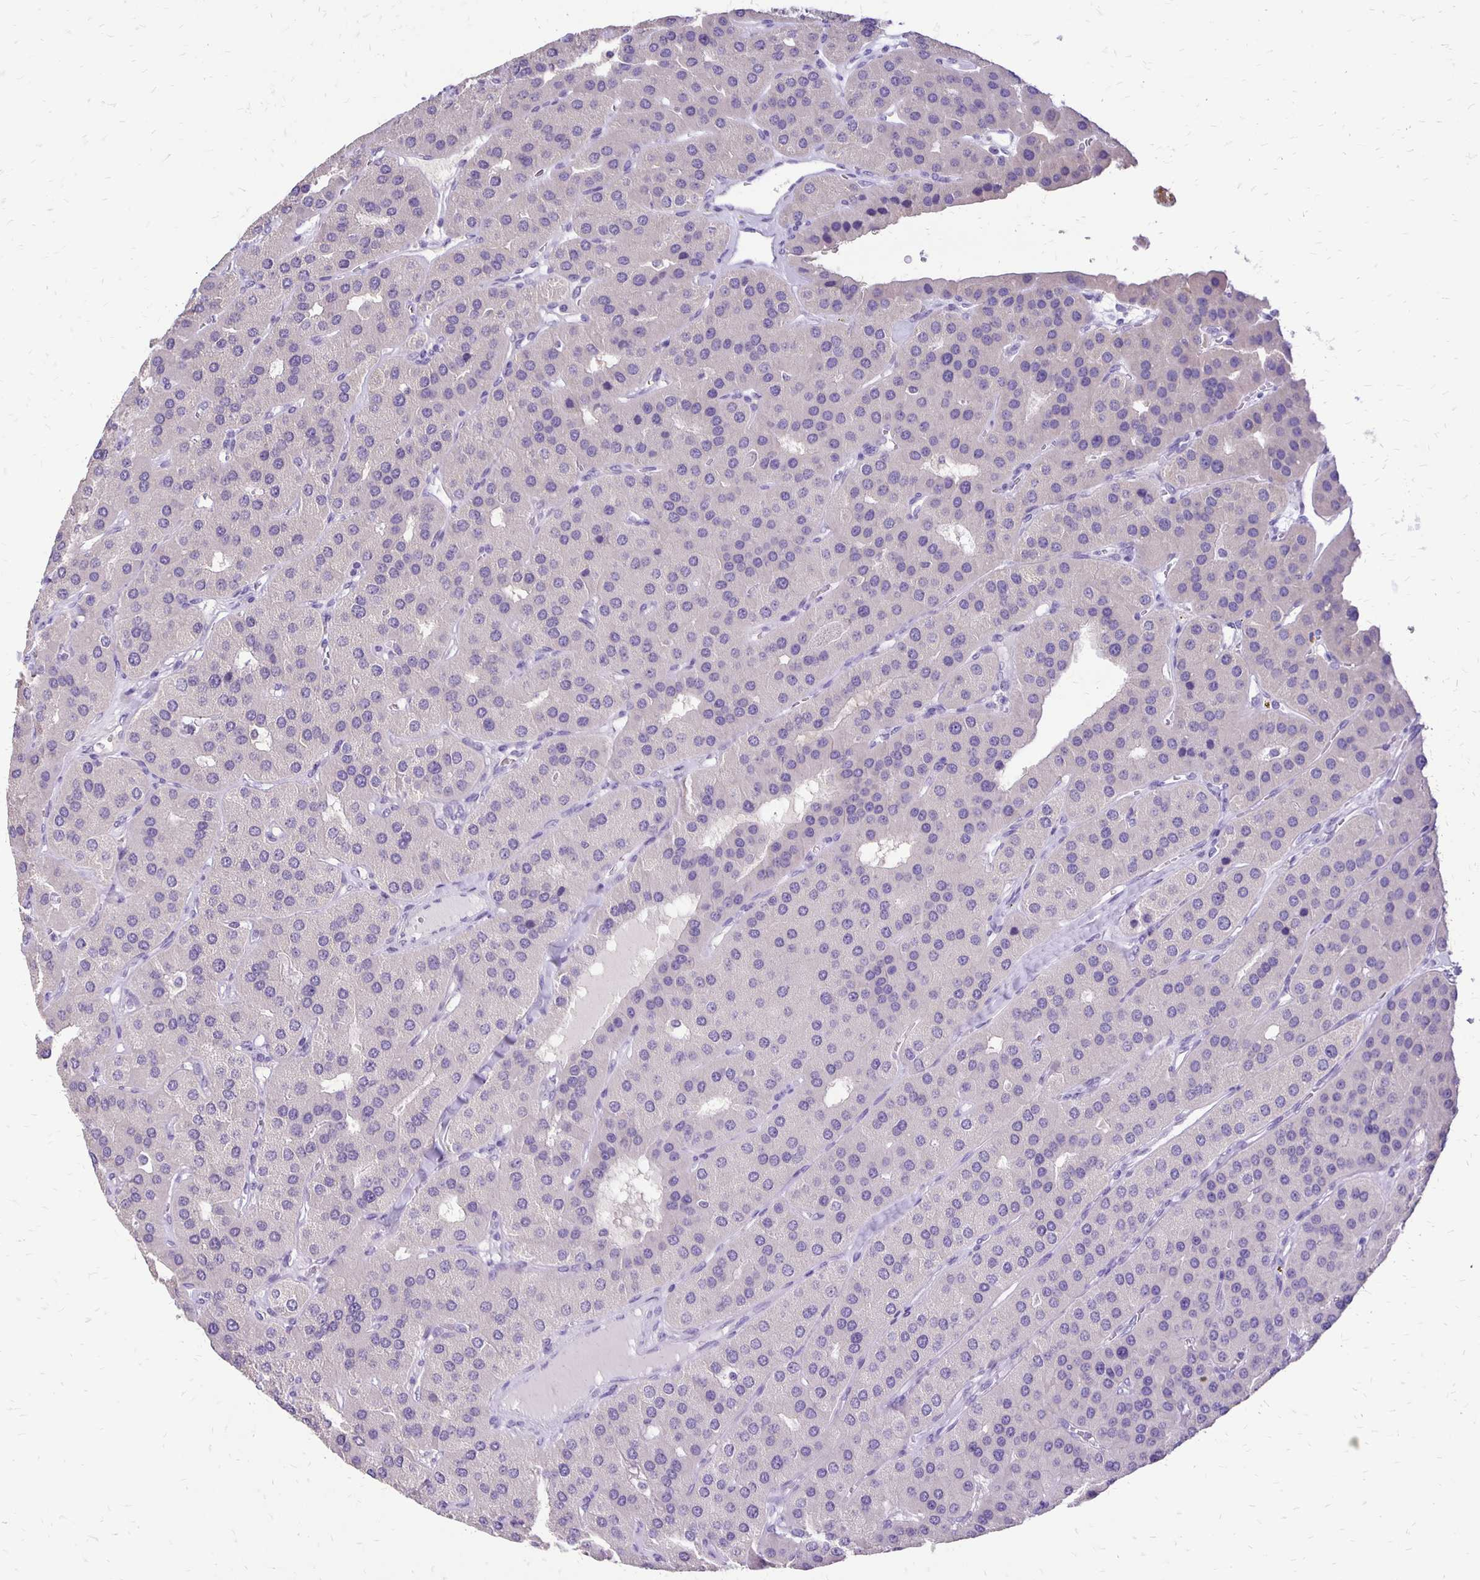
{"staining": {"intensity": "negative", "quantity": "none", "location": "none"}, "tissue": "parathyroid gland", "cell_type": "Glandular cells", "image_type": "normal", "snomed": [{"axis": "morphology", "description": "Normal tissue, NOS"}, {"axis": "morphology", "description": "Adenoma, NOS"}, {"axis": "topography", "description": "Parathyroid gland"}], "caption": "This histopathology image is of benign parathyroid gland stained with immunohistochemistry to label a protein in brown with the nuclei are counter-stained blue. There is no positivity in glandular cells. (DAB (3,3'-diaminobenzidine) immunohistochemistry (IHC) with hematoxylin counter stain).", "gene": "ANKRD45", "patient": {"sex": "female", "age": 86}}